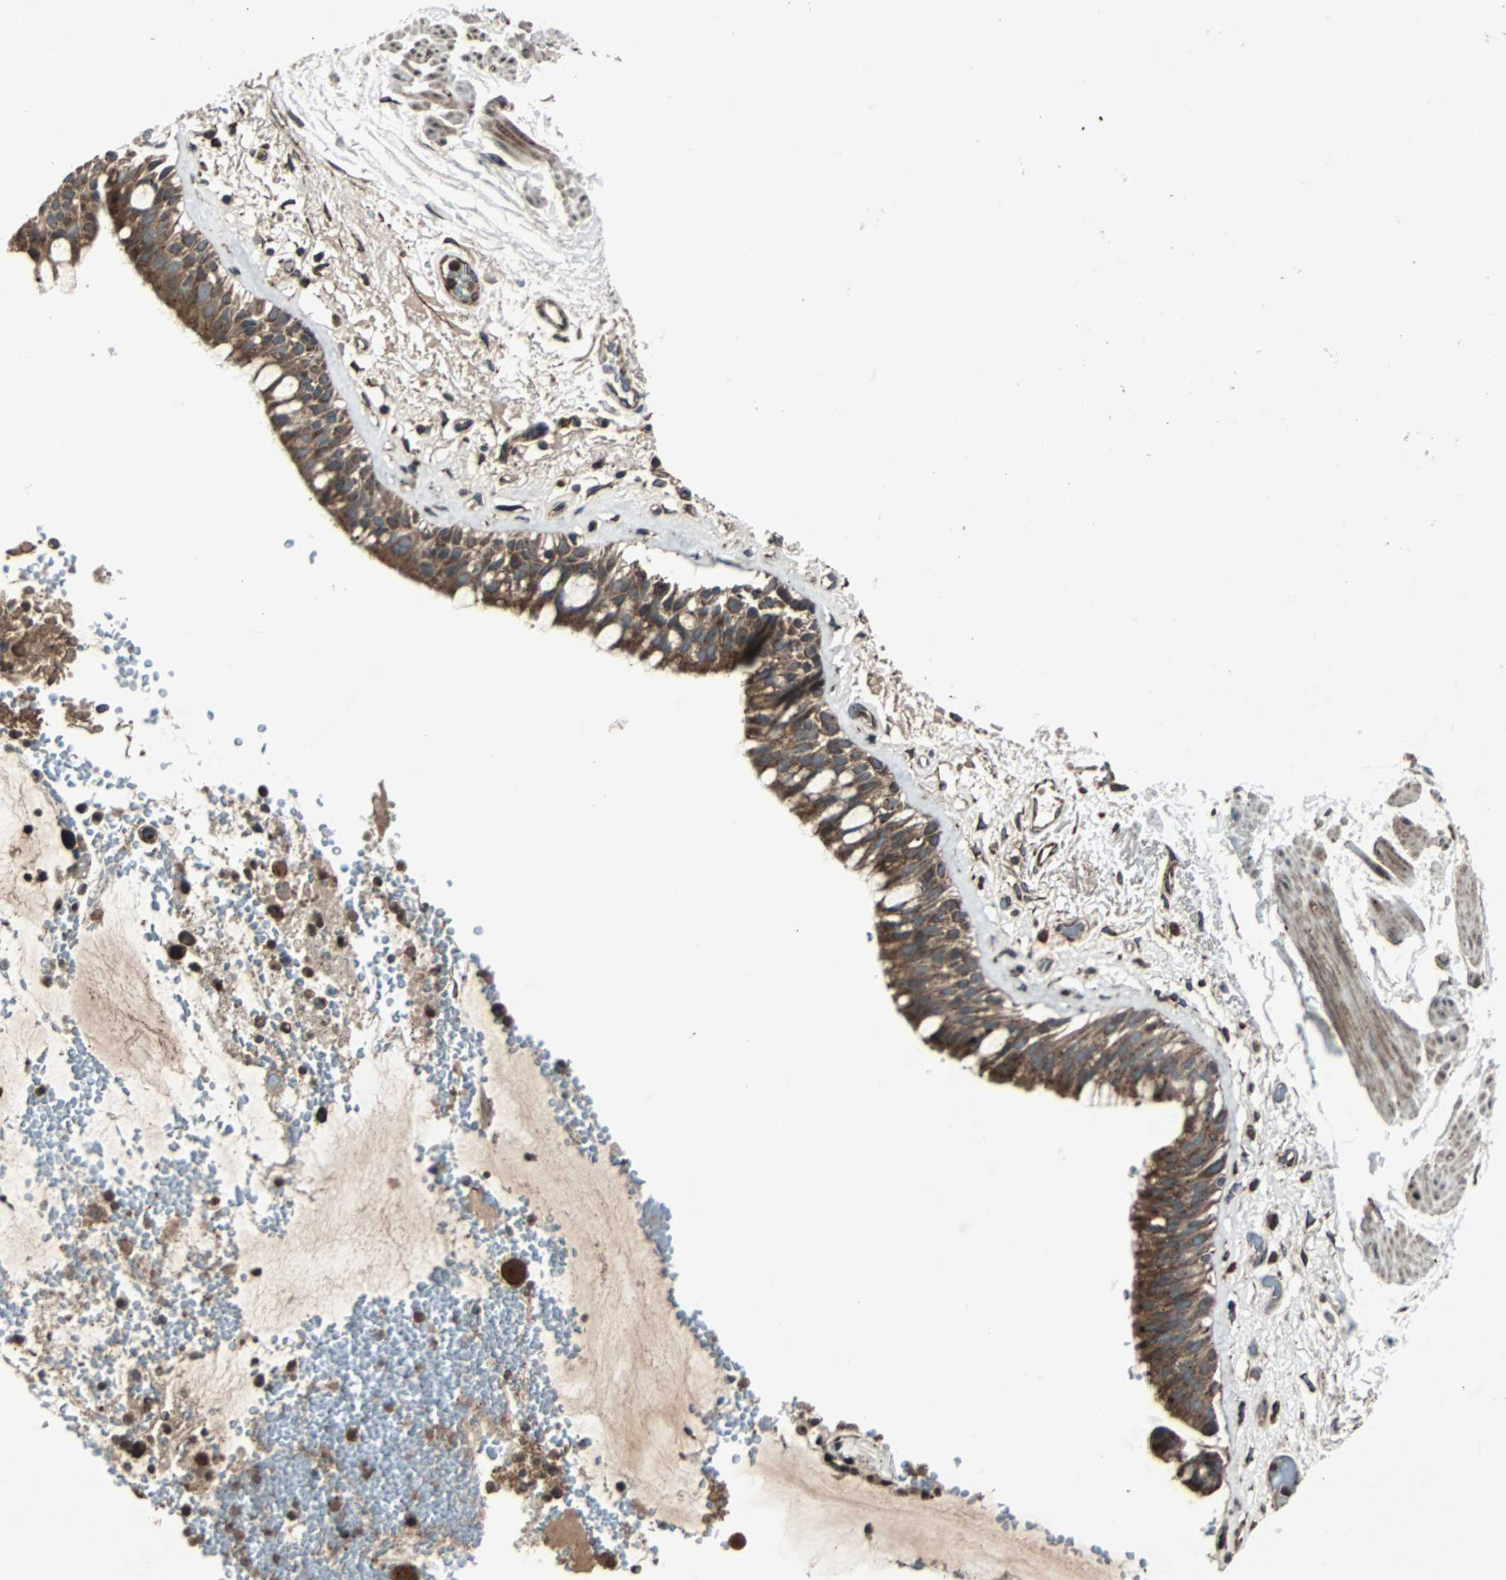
{"staining": {"intensity": "strong", "quantity": ">75%", "location": "cytoplasmic/membranous"}, "tissue": "bronchus", "cell_type": "Respiratory epithelial cells", "image_type": "normal", "snomed": [{"axis": "morphology", "description": "Normal tissue, NOS"}, {"axis": "topography", "description": "Bronchus"}], "caption": "IHC (DAB) staining of benign human bronchus exhibits strong cytoplasmic/membranous protein staining in about >75% of respiratory epithelial cells.", "gene": "RAB7A", "patient": {"sex": "male", "age": 66}}